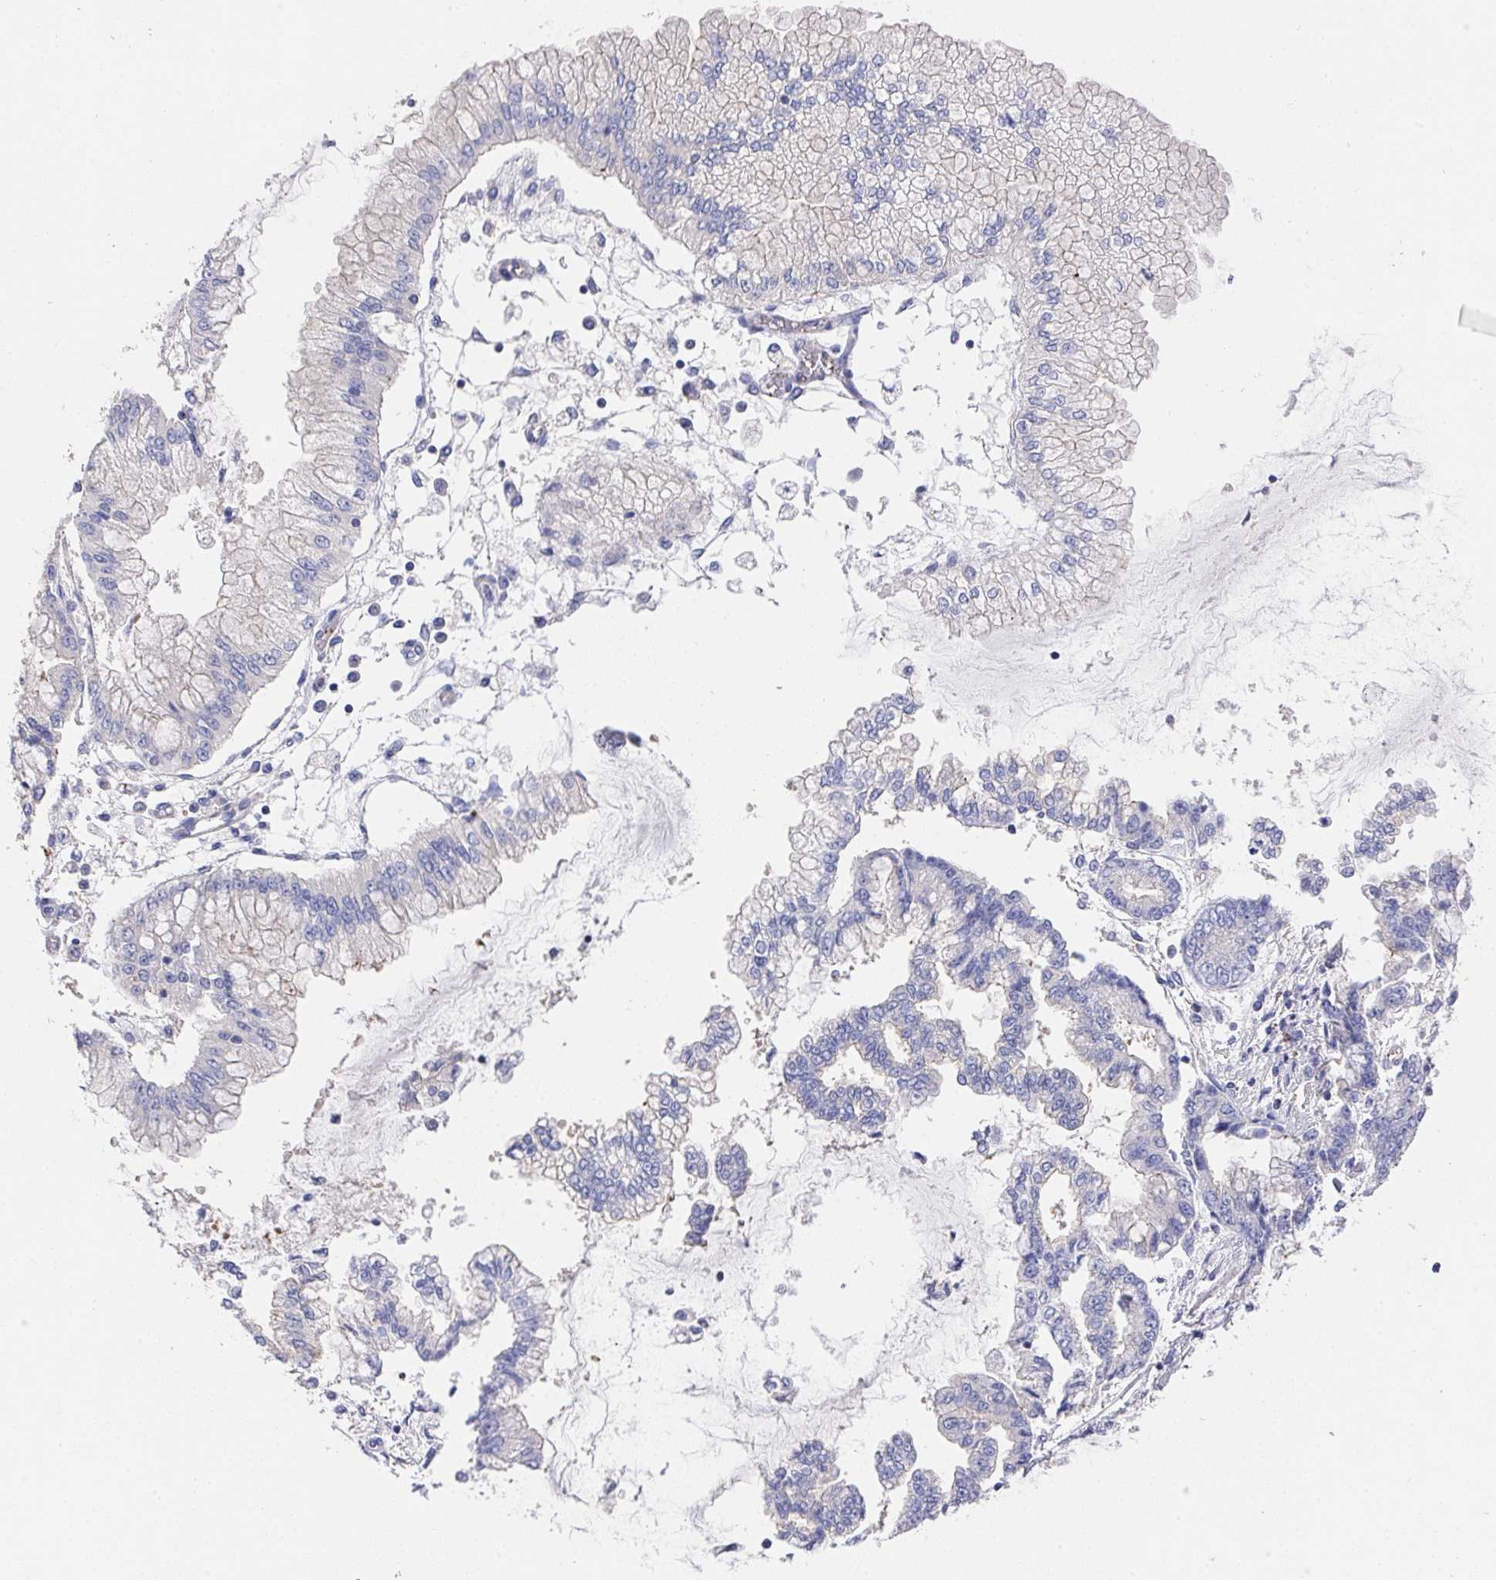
{"staining": {"intensity": "negative", "quantity": "none", "location": "none"}, "tissue": "stomach cancer", "cell_type": "Tumor cells", "image_type": "cancer", "snomed": [{"axis": "morphology", "description": "Adenocarcinoma, NOS"}, {"axis": "topography", "description": "Stomach, upper"}], "caption": "A micrograph of stomach cancer (adenocarcinoma) stained for a protein shows no brown staining in tumor cells. (DAB (3,3'-diaminobenzidine) immunohistochemistry (IHC) with hematoxylin counter stain).", "gene": "PRG3", "patient": {"sex": "female", "age": 74}}